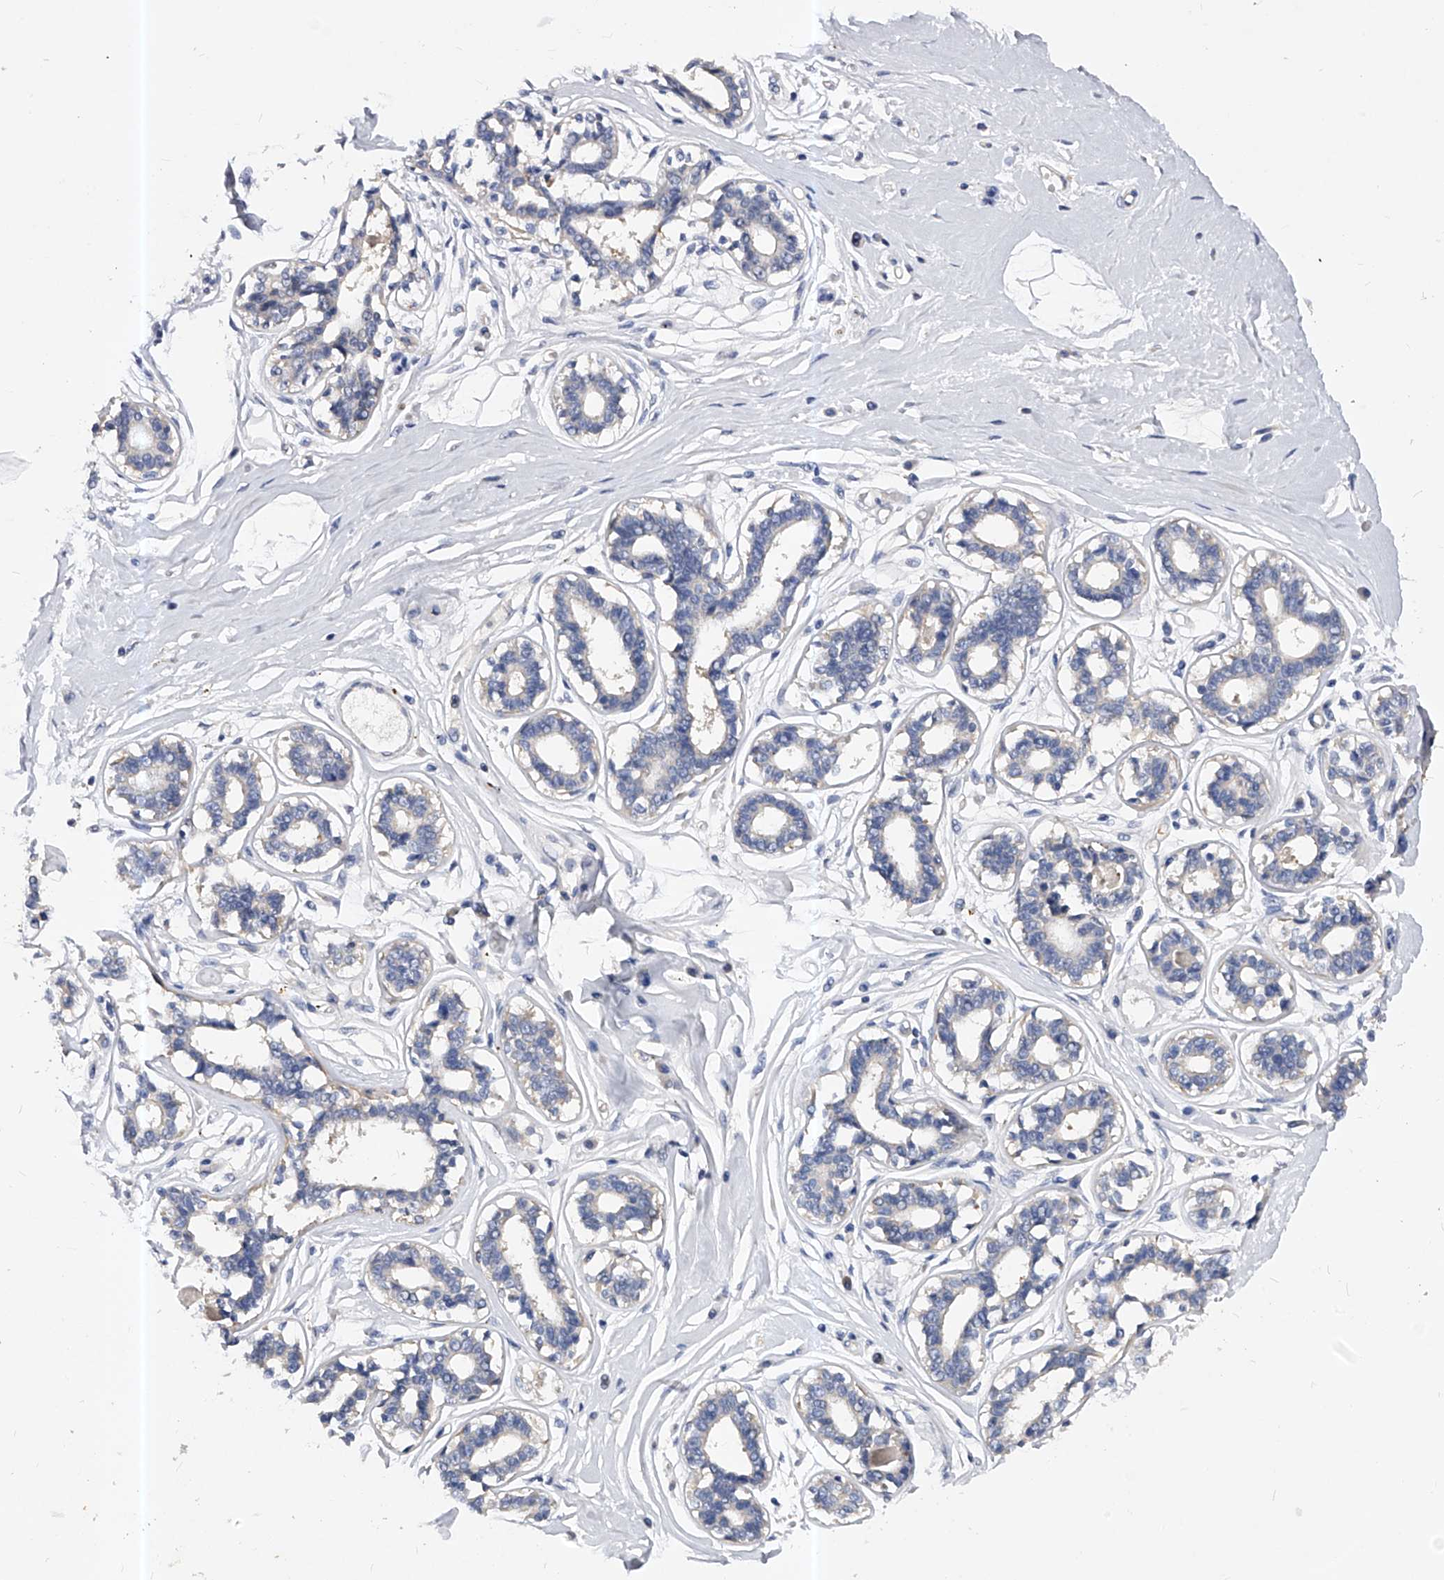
{"staining": {"intensity": "negative", "quantity": "none", "location": "none"}, "tissue": "breast", "cell_type": "Adipocytes", "image_type": "normal", "snomed": [{"axis": "morphology", "description": "Normal tissue, NOS"}, {"axis": "topography", "description": "Breast"}], "caption": "A photomicrograph of human breast is negative for staining in adipocytes. Brightfield microscopy of immunohistochemistry stained with DAB (brown) and hematoxylin (blue), captured at high magnification.", "gene": "PPP5C", "patient": {"sex": "female", "age": 45}}